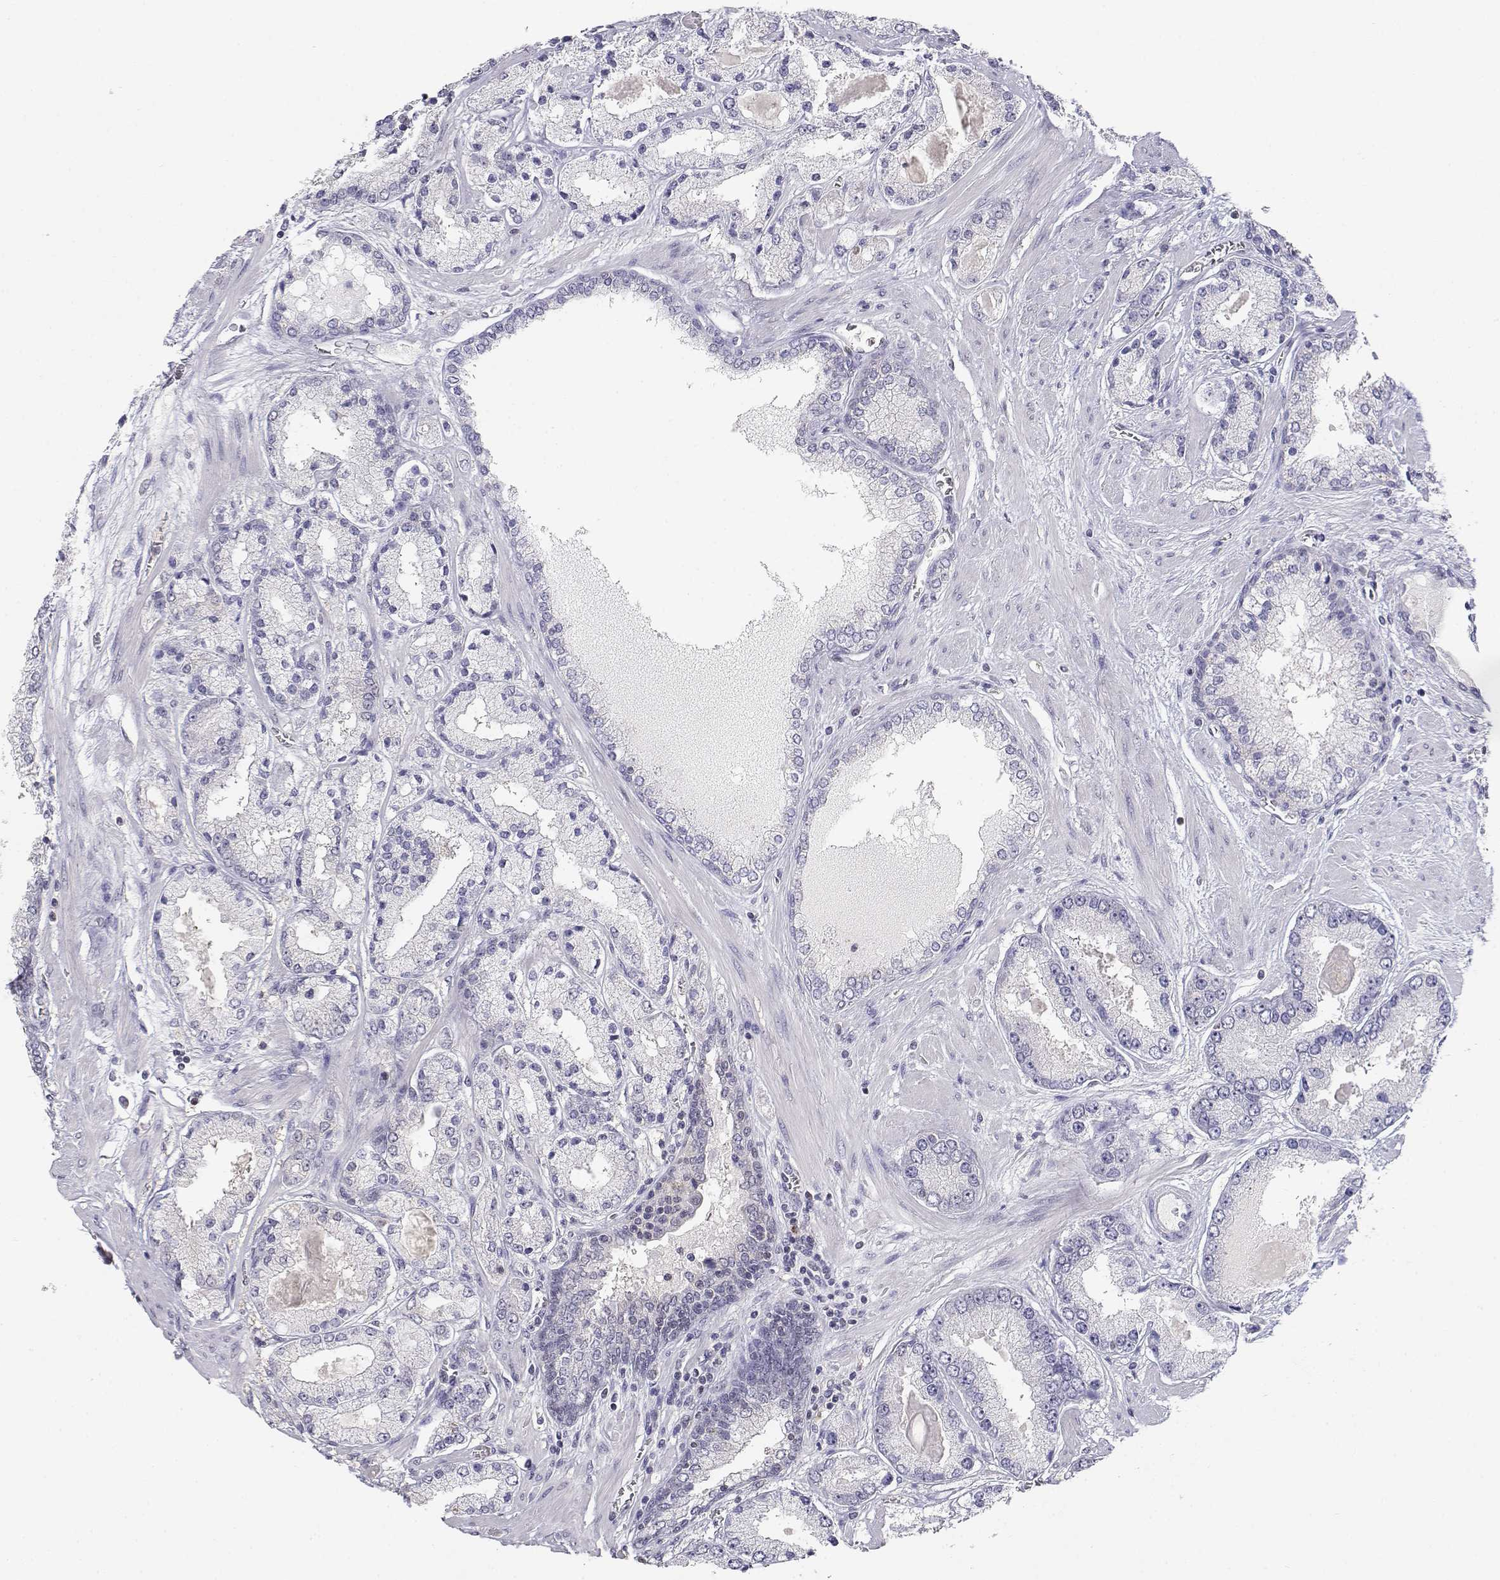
{"staining": {"intensity": "negative", "quantity": "none", "location": "none"}, "tissue": "prostate cancer", "cell_type": "Tumor cells", "image_type": "cancer", "snomed": [{"axis": "morphology", "description": "Adenocarcinoma, High grade"}, {"axis": "topography", "description": "Prostate"}], "caption": "Human prostate high-grade adenocarcinoma stained for a protein using immunohistochemistry (IHC) exhibits no expression in tumor cells.", "gene": "ADA", "patient": {"sex": "male", "age": 67}}